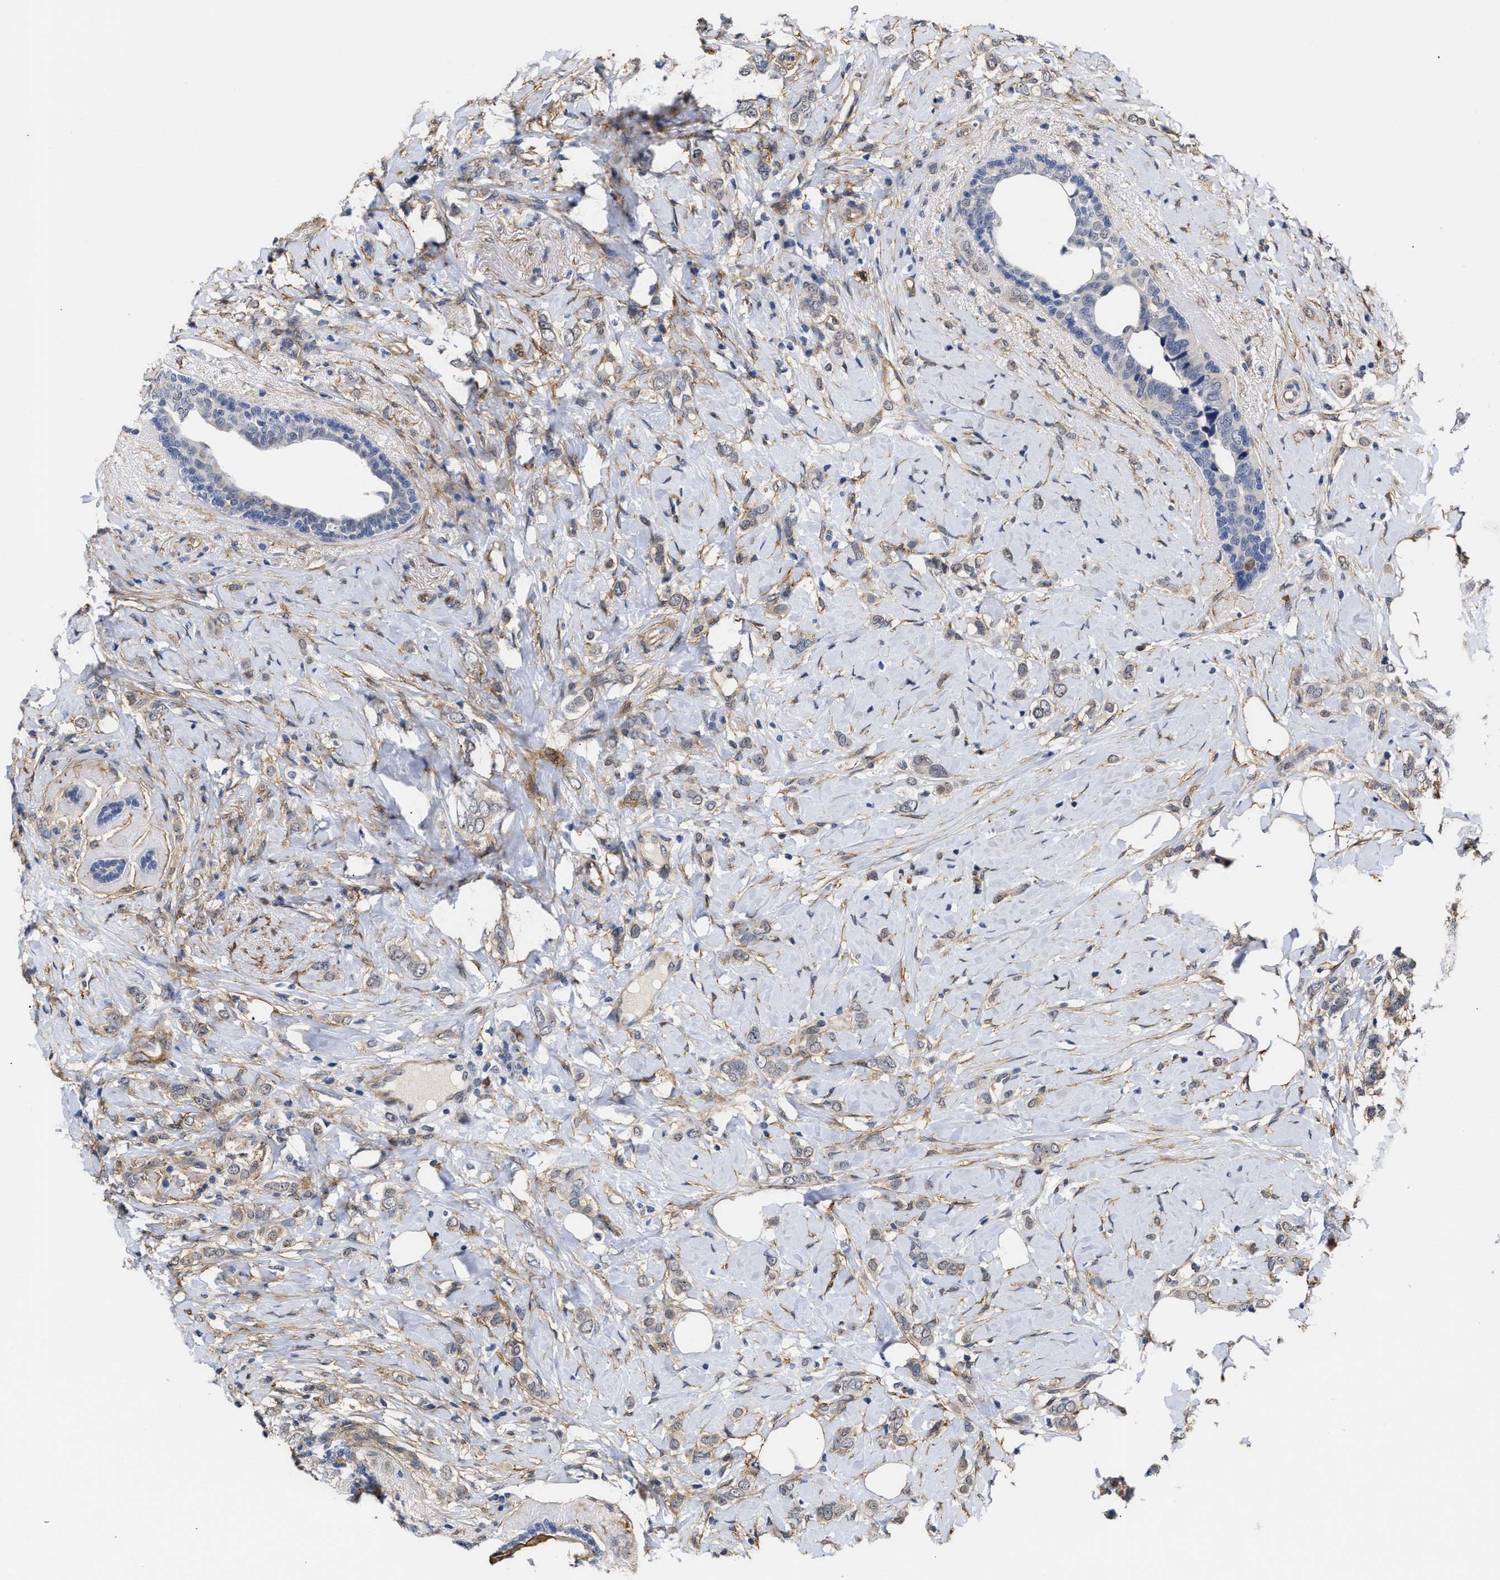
{"staining": {"intensity": "weak", "quantity": "<25%", "location": "cytoplasmic/membranous"}, "tissue": "breast cancer", "cell_type": "Tumor cells", "image_type": "cancer", "snomed": [{"axis": "morphology", "description": "Normal tissue, NOS"}, {"axis": "morphology", "description": "Lobular carcinoma"}, {"axis": "topography", "description": "Breast"}], "caption": "Immunohistochemistry photomicrograph of neoplastic tissue: breast cancer stained with DAB displays no significant protein staining in tumor cells.", "gene": "AHNAK2", "patient": {"sex": "female", "age": 47}}